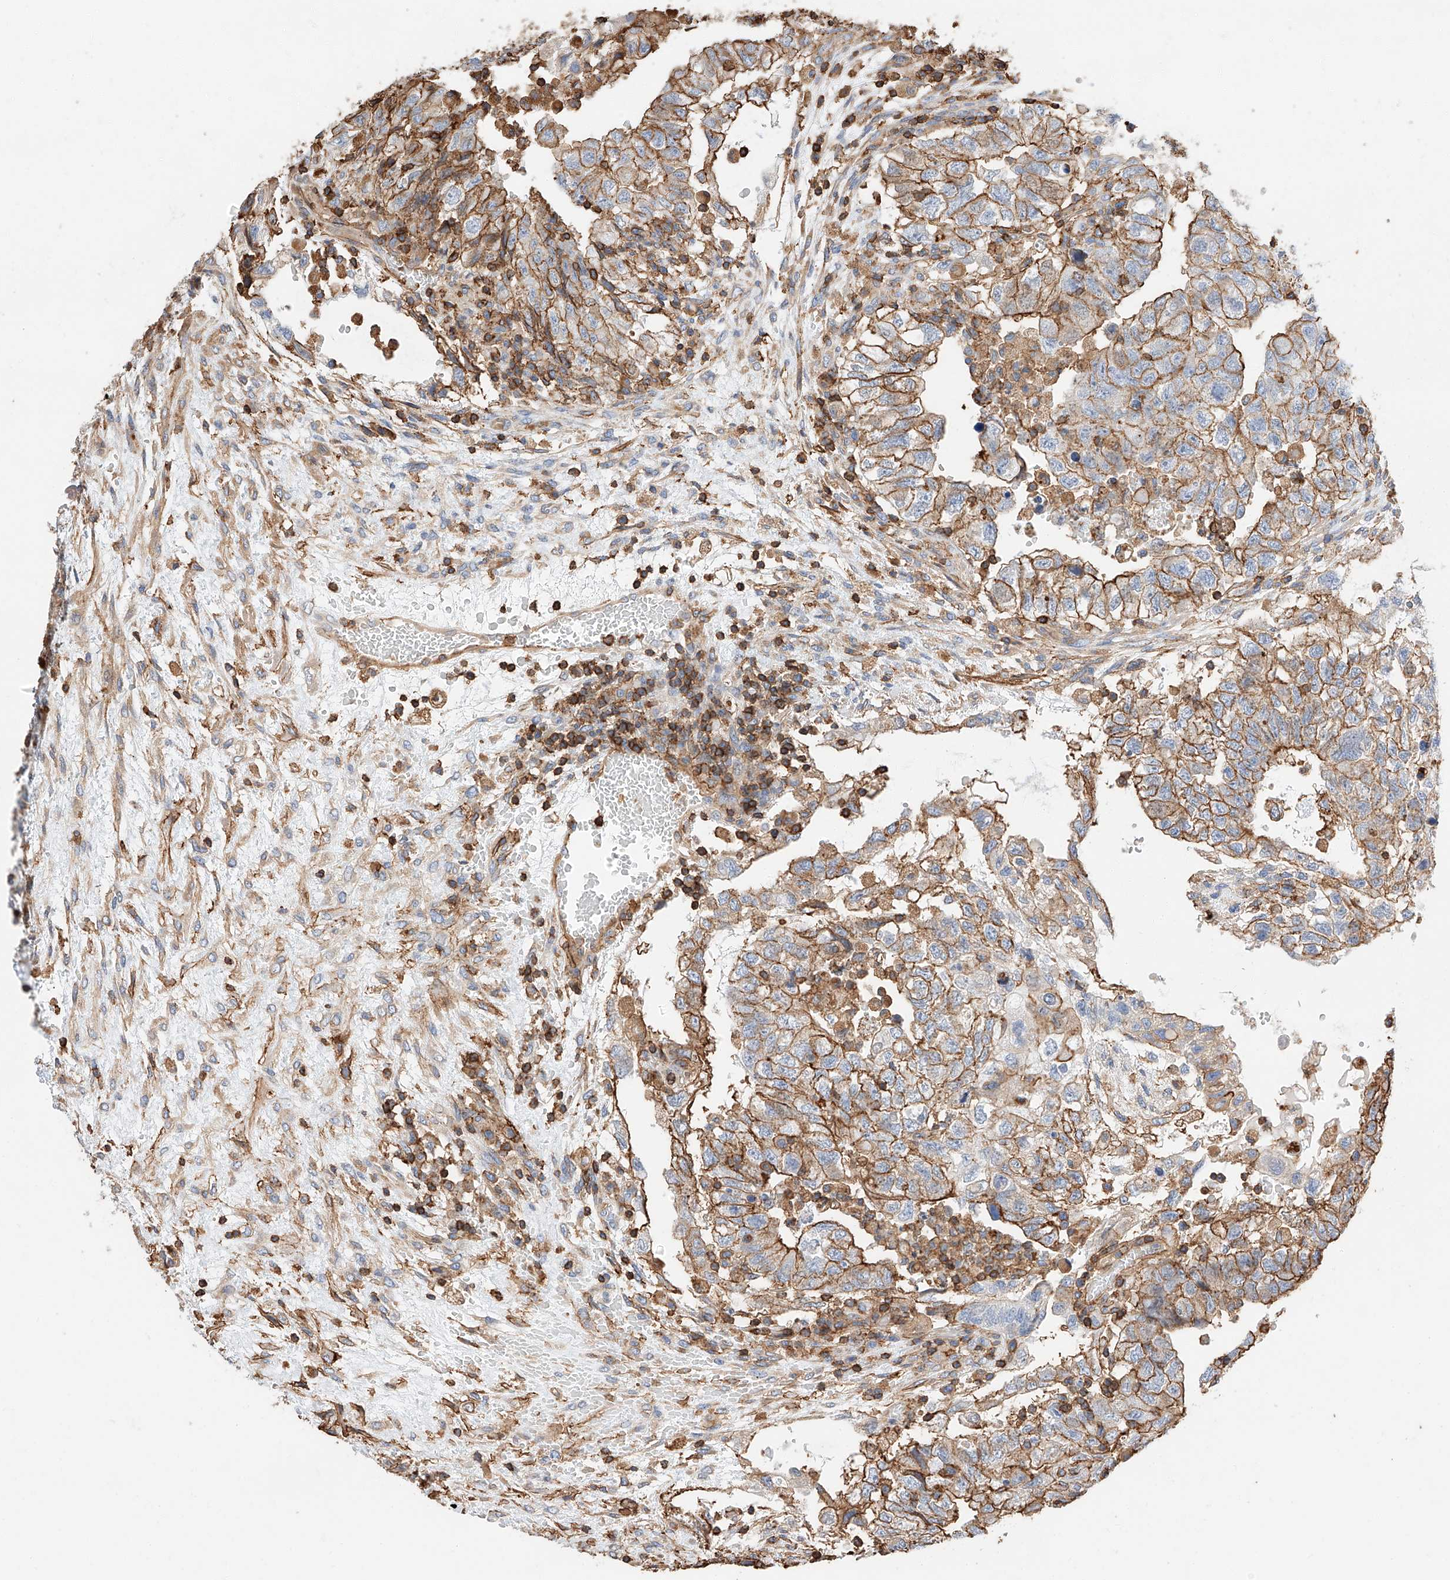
{"staining": {"intensity": "strong", "quantity": ">75%", "location": "cytoplasmic/membranous"}, "tissue": "testis cancer", "cell_type": "Tumor cells", "image_type": "cancer", "snomed": [{"axis": "morphology", "description": "Carcinoma, Embryonal, NOS"}, {"axis": "topography", "description": "Testis"}], "caption": "Human testis embryonal carcinoma stained with a protein marker reveals strong staining in tumor cells.", "gene": "WFS1", "patient": {"sex": "male", "age": 36}}